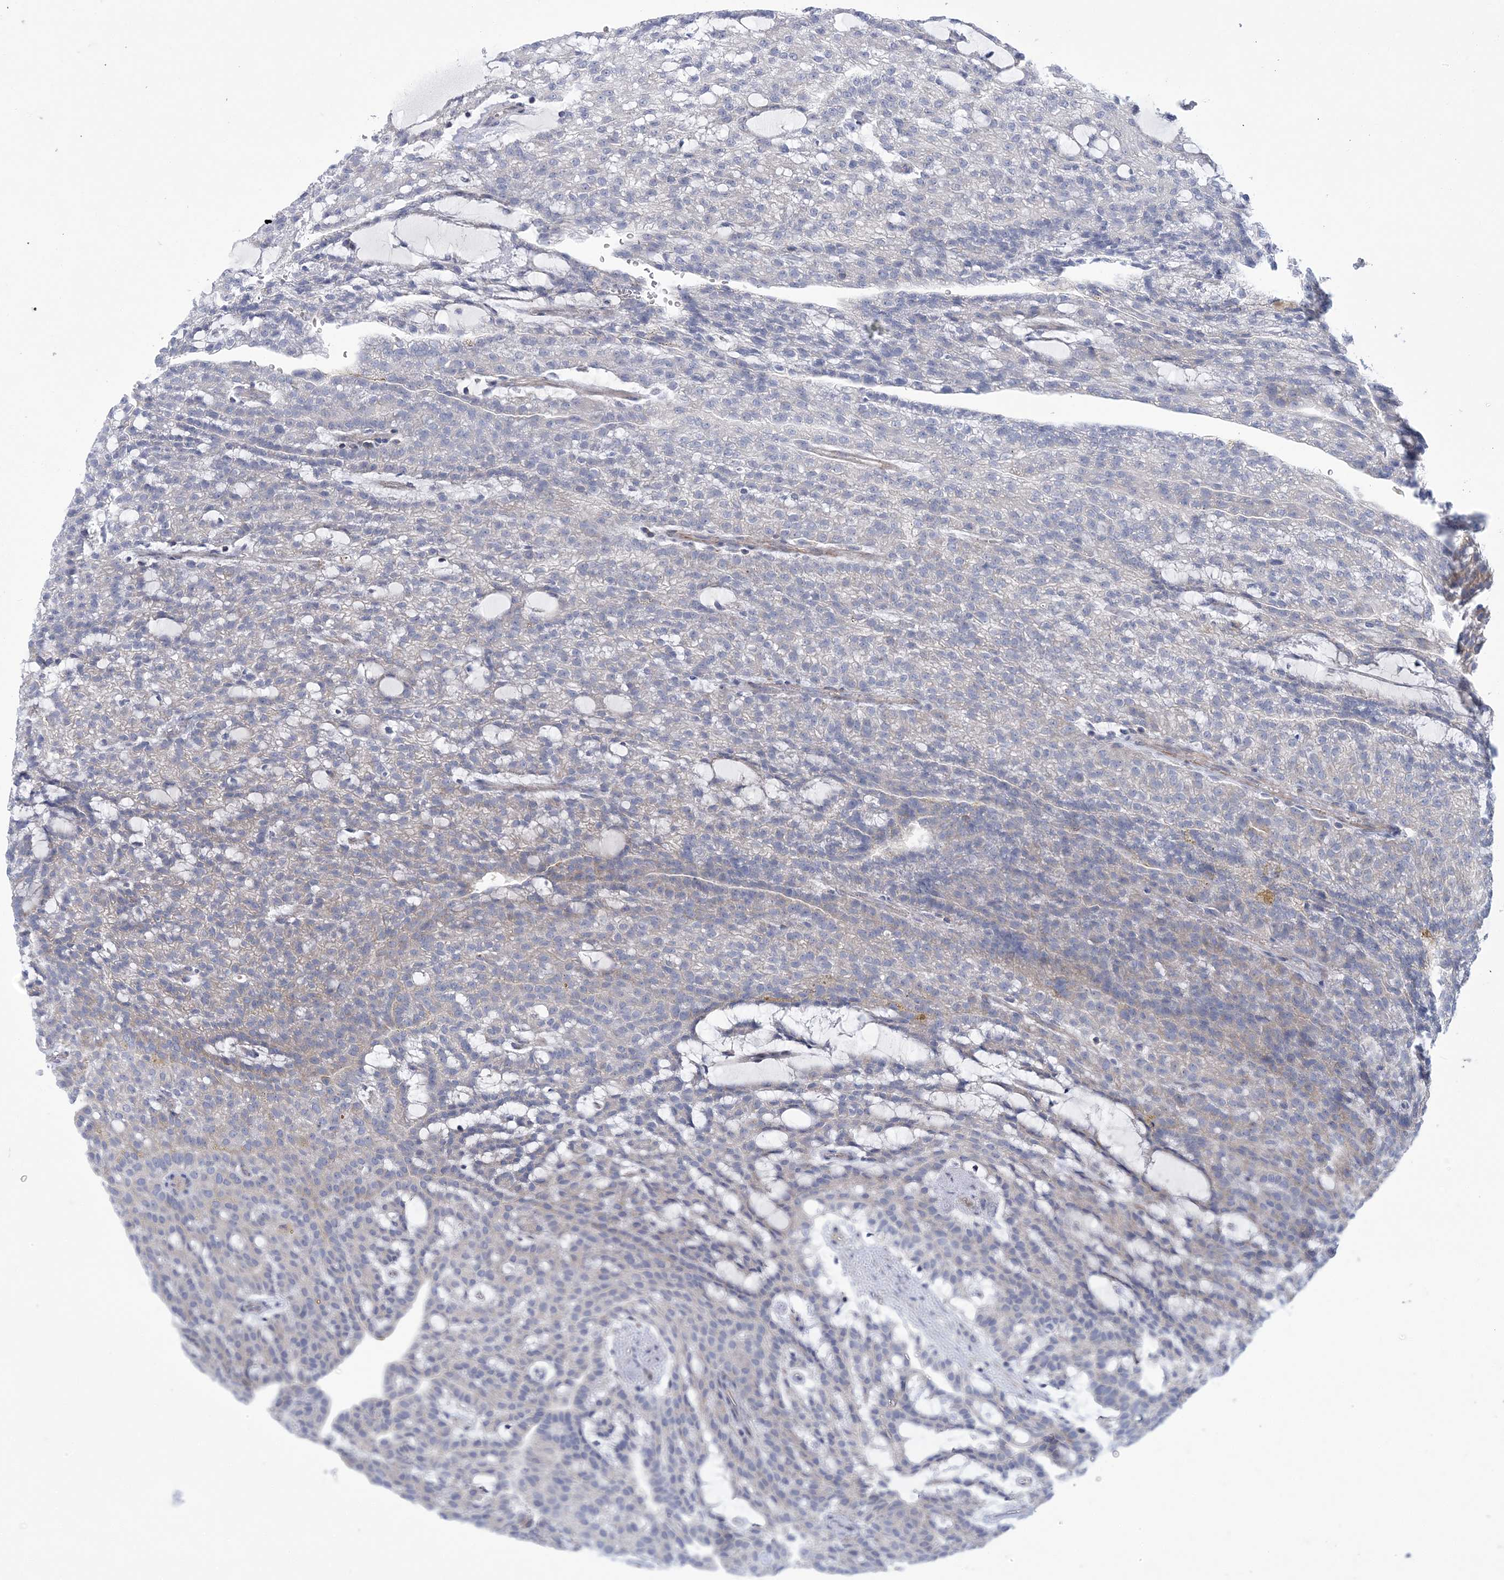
{"staining": {"intensity": "negative", "quantity": "none", "location": "none"}, "tissue": "renal cancer", "cell_type": "Tumor cells", "image_type": "cancer", "snomed": [{"axis": "morphology", "description": "Adenocarcinoma, NOS"}, {"axis": "topography", "description": "Kidney"}], "caption": "IHC histopathology image of neoplastic tissue: human renal cancer stained with DAB exhibits no significant protein expression in tumor cells.", "gene": "ARSJ", "patient": {"sex": "male", "age": 63}}